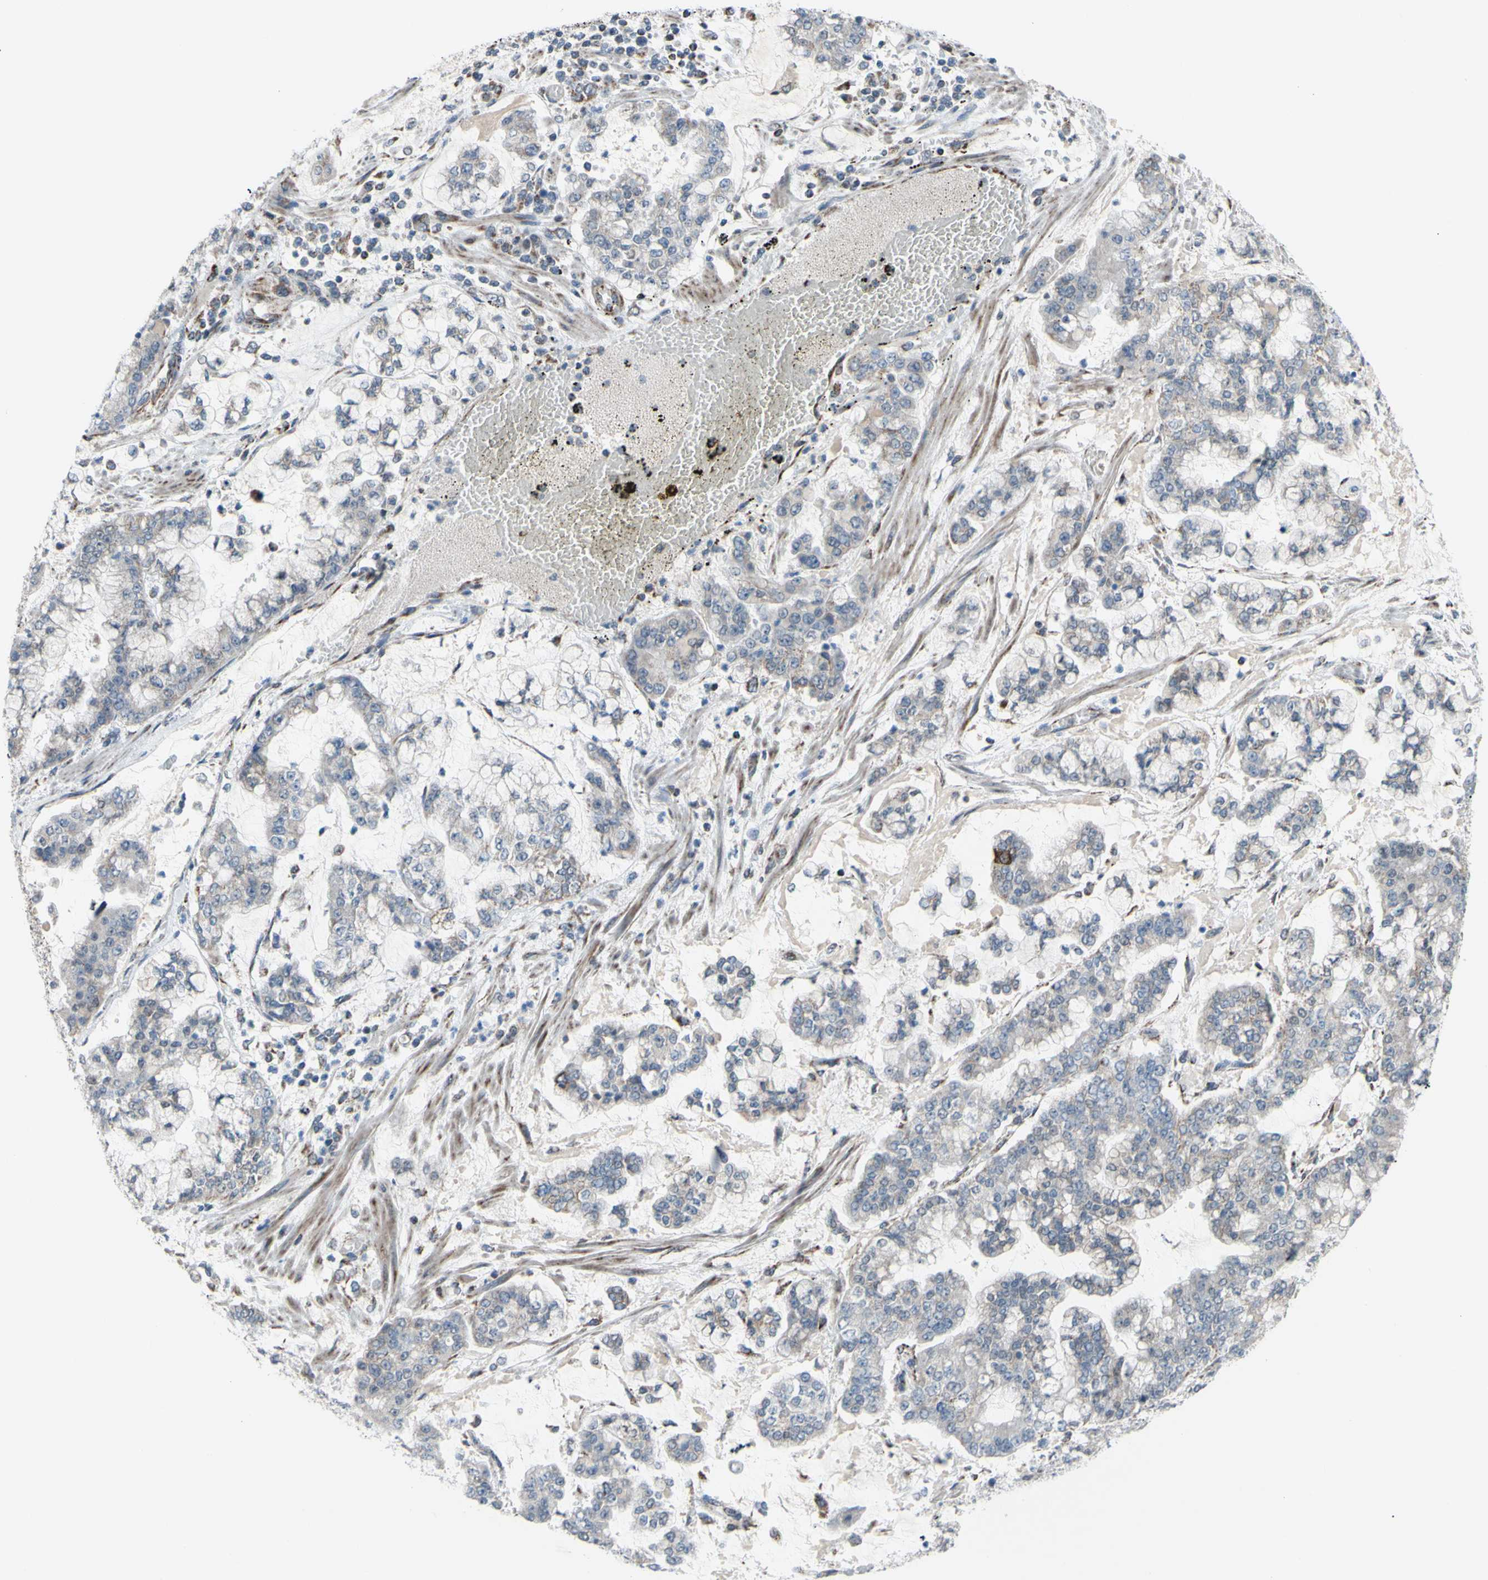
{"staining": {"intensity": "weak", "quantity": "<25%", "location": "cytoplasmic/membranous"}, "tissue": "stomach cancer", "cell_type": "Tumor cells", "image_type": "cancer", "snomed": [{"axis": "morphology", "description": "Normal tissue, NOS"}, {"axis": "morphology", "description": "Adenocarcinoma, NOS"}, {"axis": "topography", "description": "Stomach, upper"}, {"axis": "topography", "description": "Stomach"}], "caption": "High power microscopy photomicrograph of an IHC photomicrograph of stomach cancer (adenocarcinoma), revealing no significant expression in tumor cells.", "gene": "GLT8D1", "patient": {"sex": "male", "age": 76}}